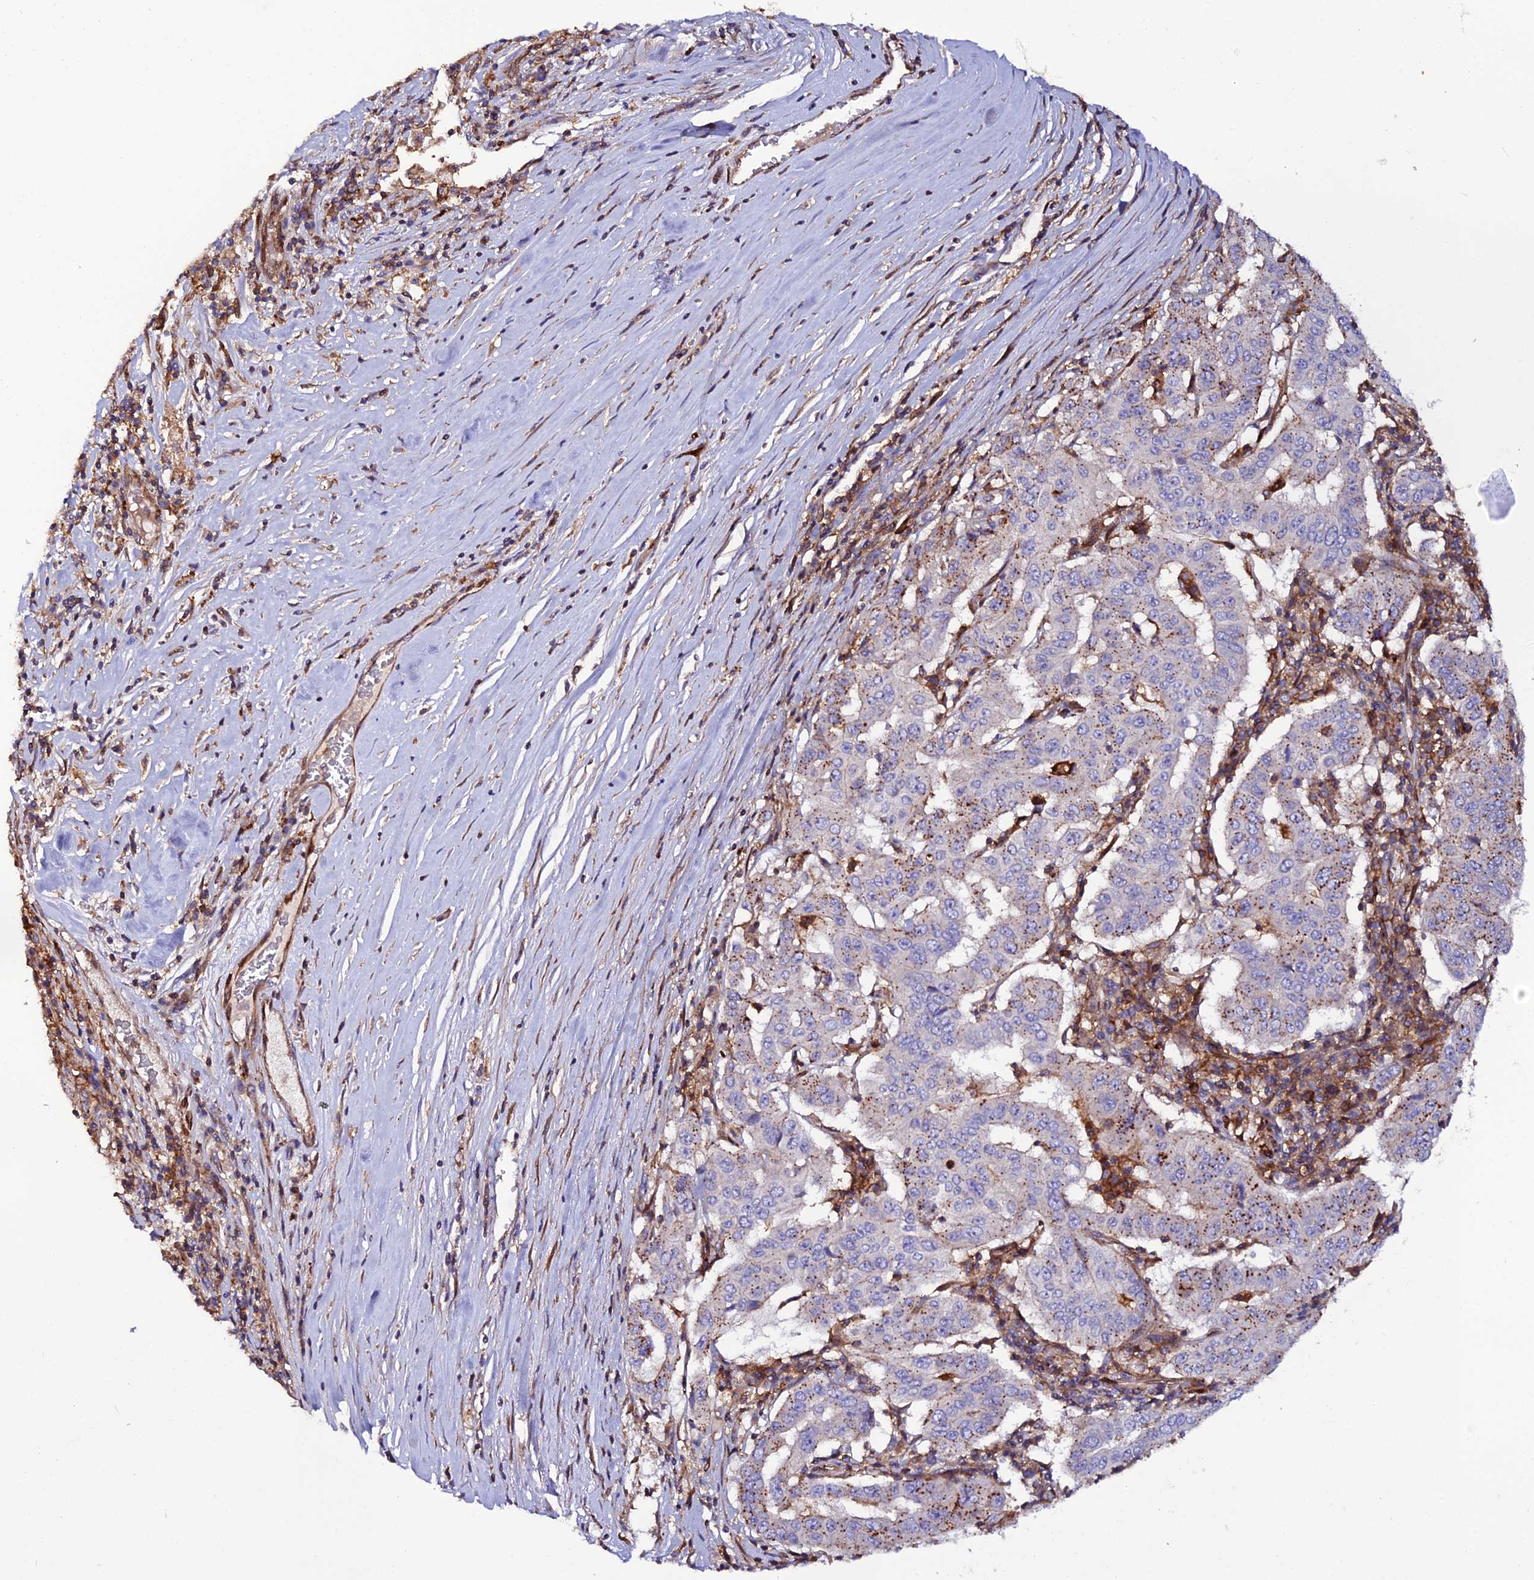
{"staining": {"intensity": "weak", "quantity": "<25%", "location": "cytoplasmic/membranous"}, "tissue": "pancreatic cancer", "cell_type": "Tumor cells", "image_type": "cancer", "snomed": [{"axis": "morphology", "description": "Adenocarcinoma, NOS"}, {"axis": "topography", "description": "Pancreas"}], "caption": "Adenocarcinoma (pancreatic) was stained to show a protein in brown. There is no significant positivity in tumor cells.", "gene": "TRPV2", "patient": {"sex": "male", "age": 63}}